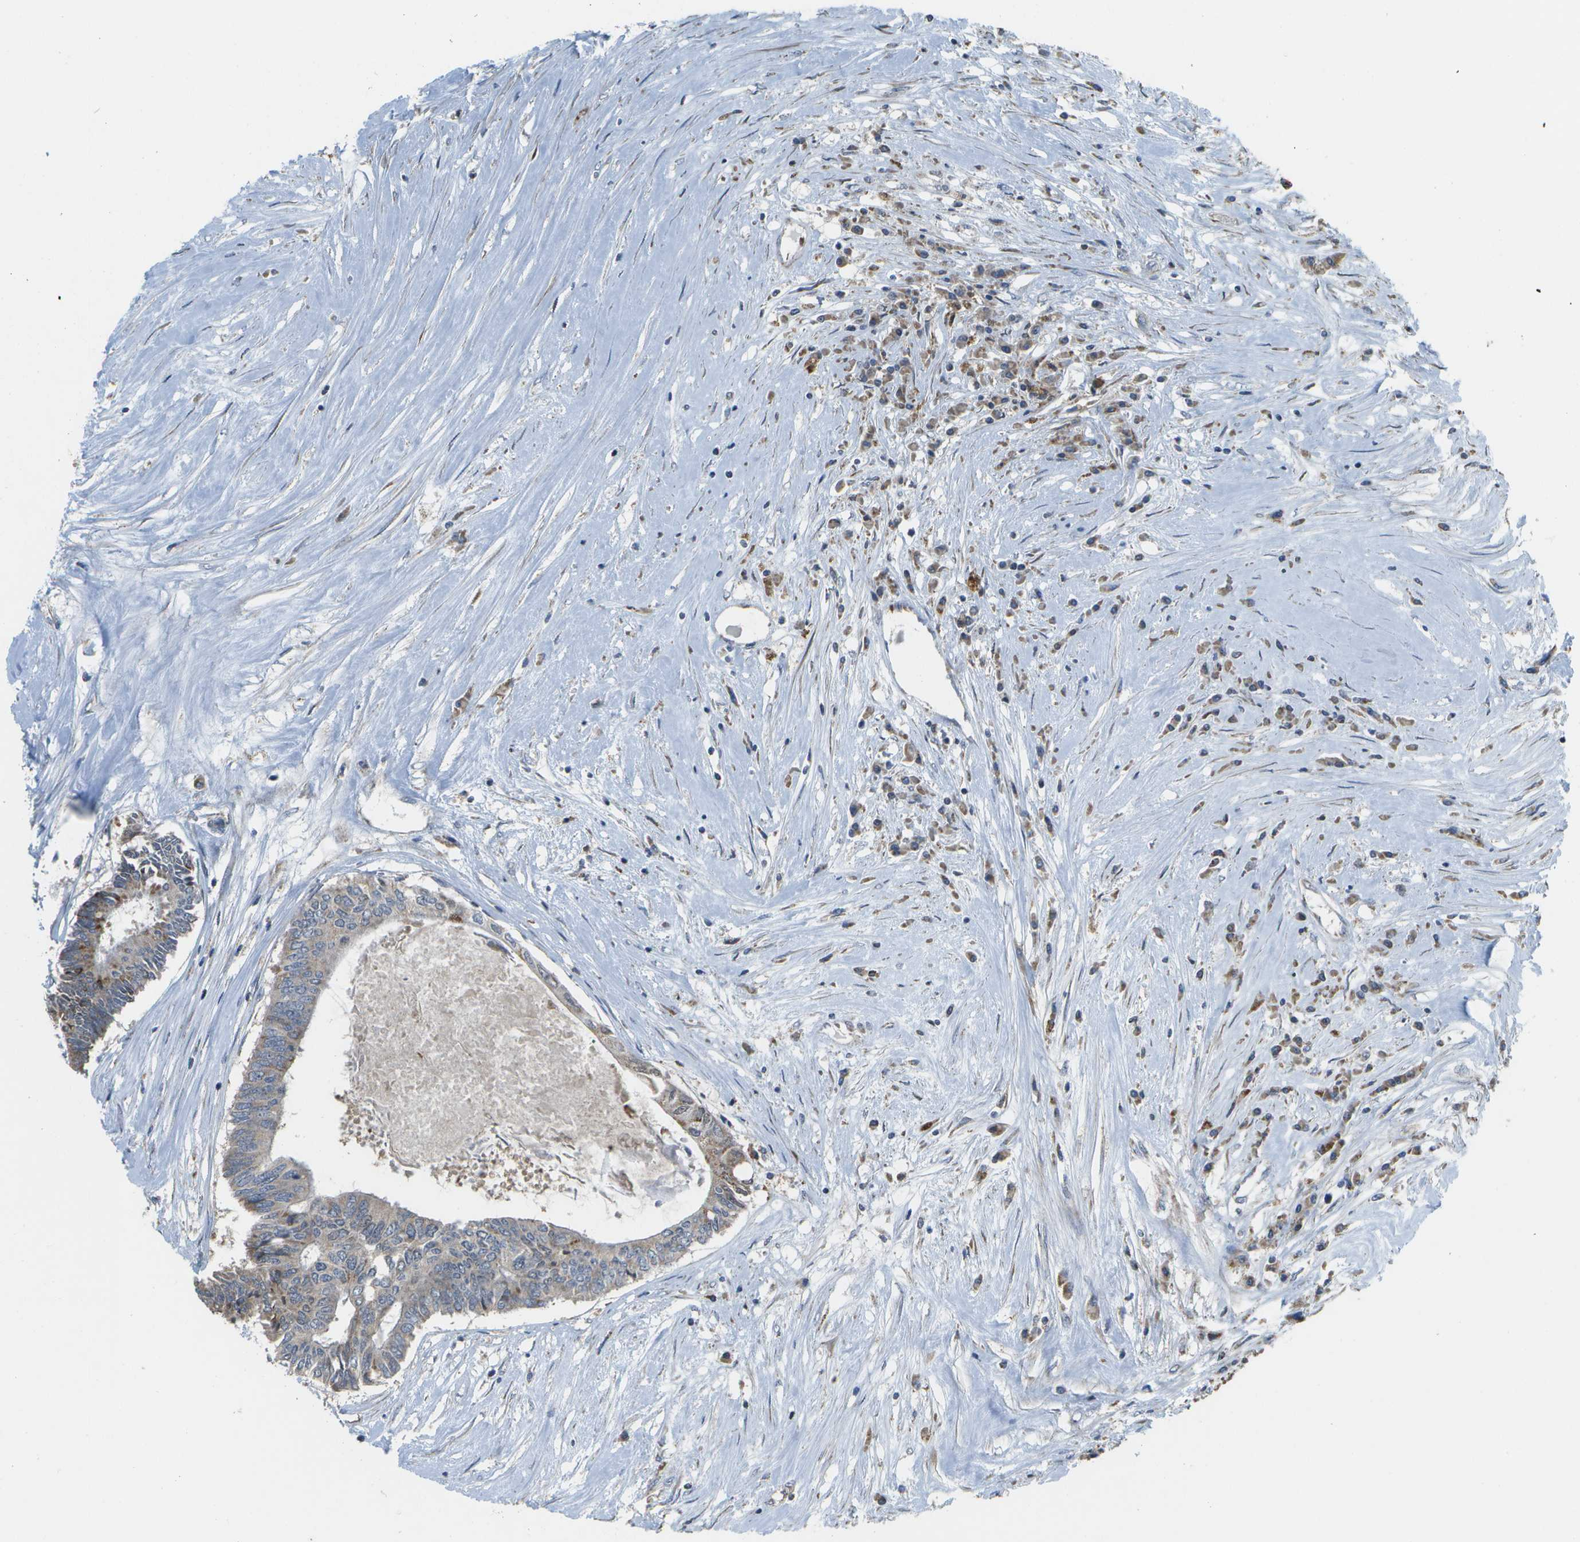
{"staining": {"intensity": "weak", "quantity": ">75%", "location": "cytoplasmic/membranous"}, "tissue": "colorectal cancer", "cell_type": "Tumor cells", "image_type": "cancer", "snomed": [{"axis": "morphology", "description": "Adenocarcinoma, NOS"}, {"axis": "topography", "description": "Rectum"}], "caption": "A high-resolution histopathology image shows IHC staining of colorectal cancer (adenocarcinoma), which shows weak cytoplasmic/membranous positivity in about >75% of tumor cells. (DAB (3,3'-diaminobenzidine) = brown stain, brightfield microscopy at high magnification).", "gene": "HADHA", "patient": {"sex": "male", "age": 63}}